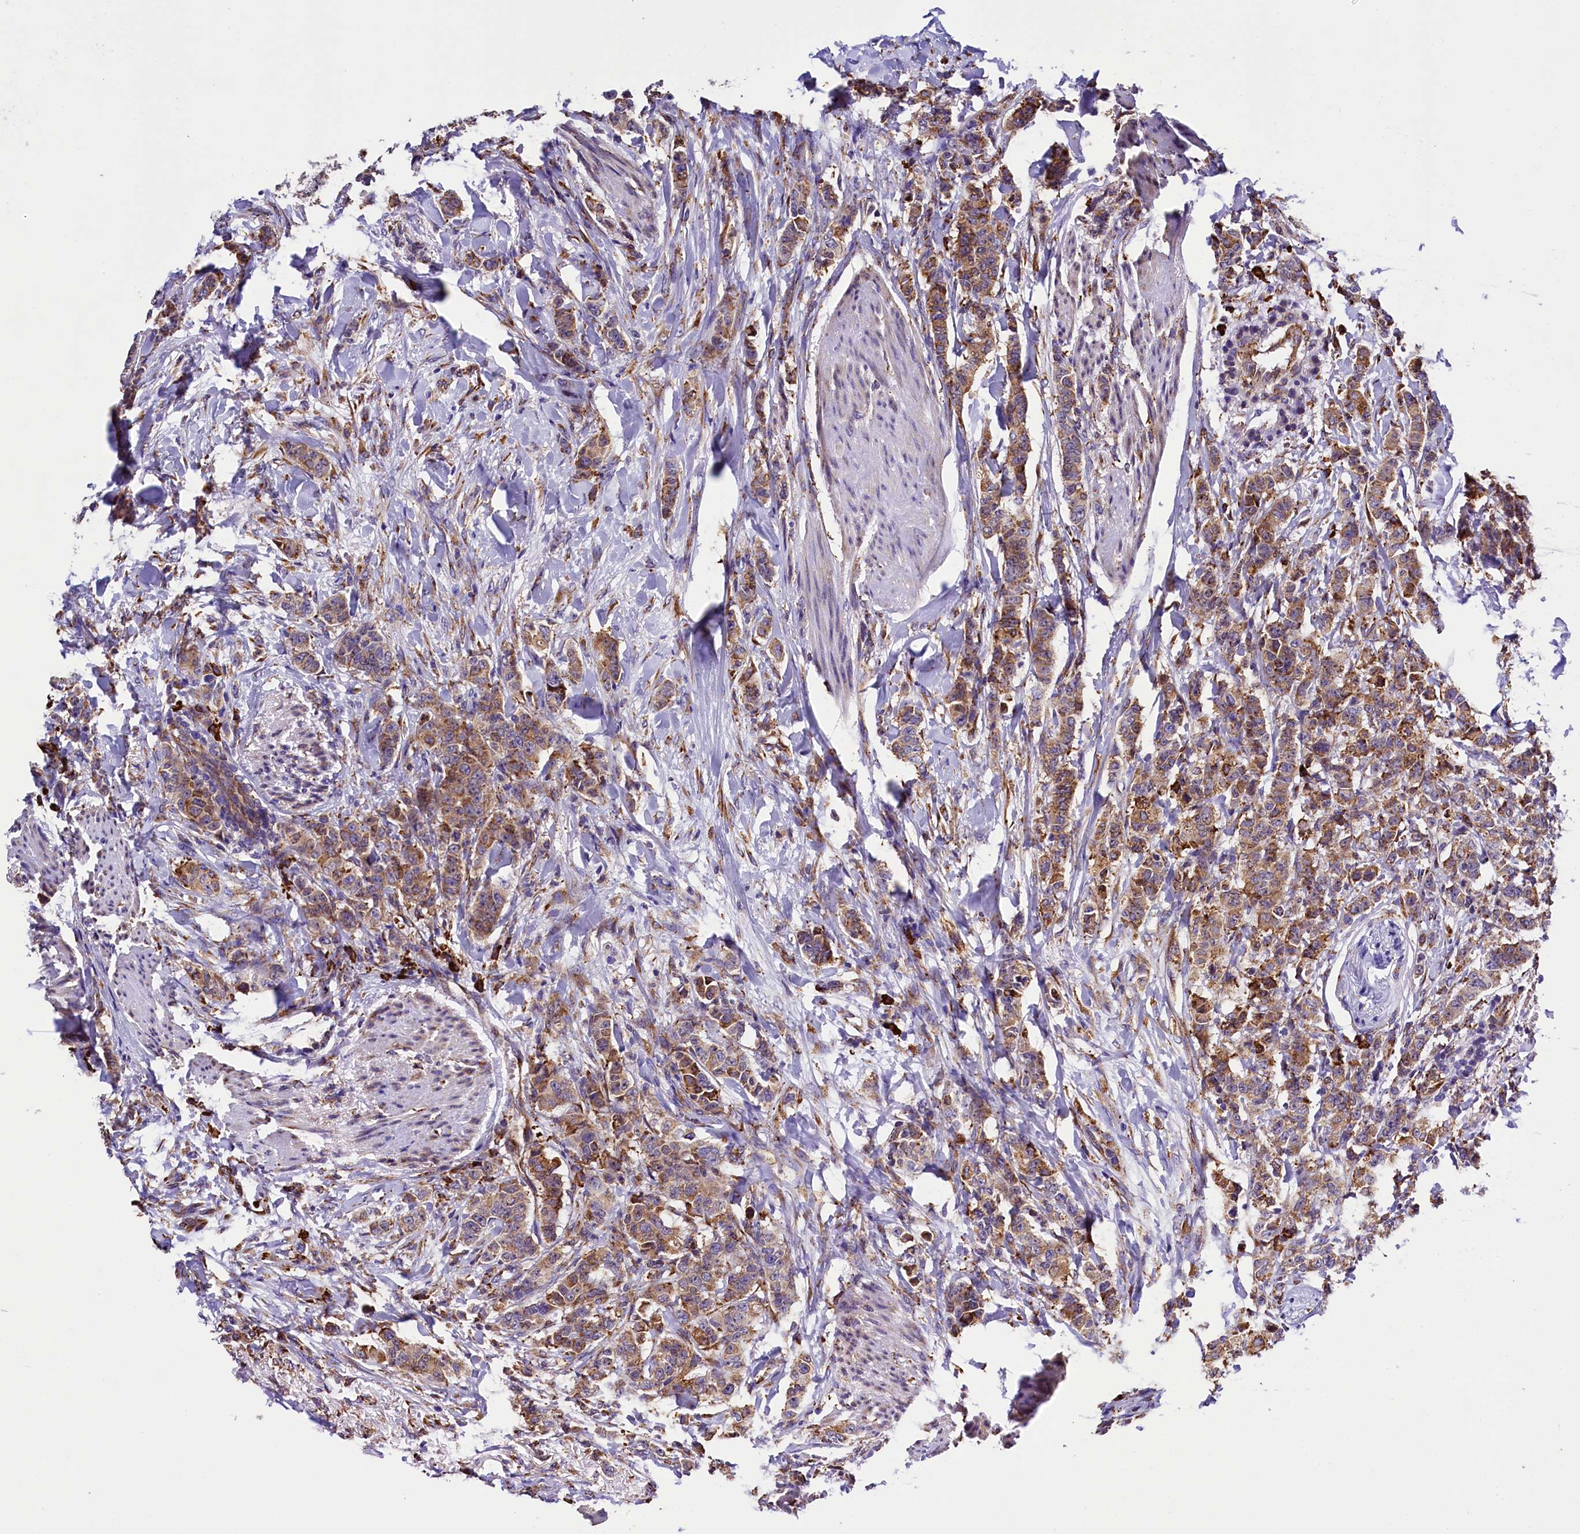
{"staining": {"intensity": "moderate", "quantity": ">75%", "location": "cytoplasmic/membranous"}, "tissue": "breast cancer", "cell_type": "Tumor cells", "image_type": "cancer", "snomed": [{"axis": "morphology", "description": "Duct carcinoma"}, {"axis": "topography", "description": "Breast"}], "caption": "IHC (DAB (3,3'-diaminobenzidine)) staining of human breast cancer (intraductal carcinoma) shows moderate cytoplasmic/membranous protein expression in approximately >75% of tumor cells.", "gene": "CAPS2", "patient": {"sex": "female", "age": 40}}